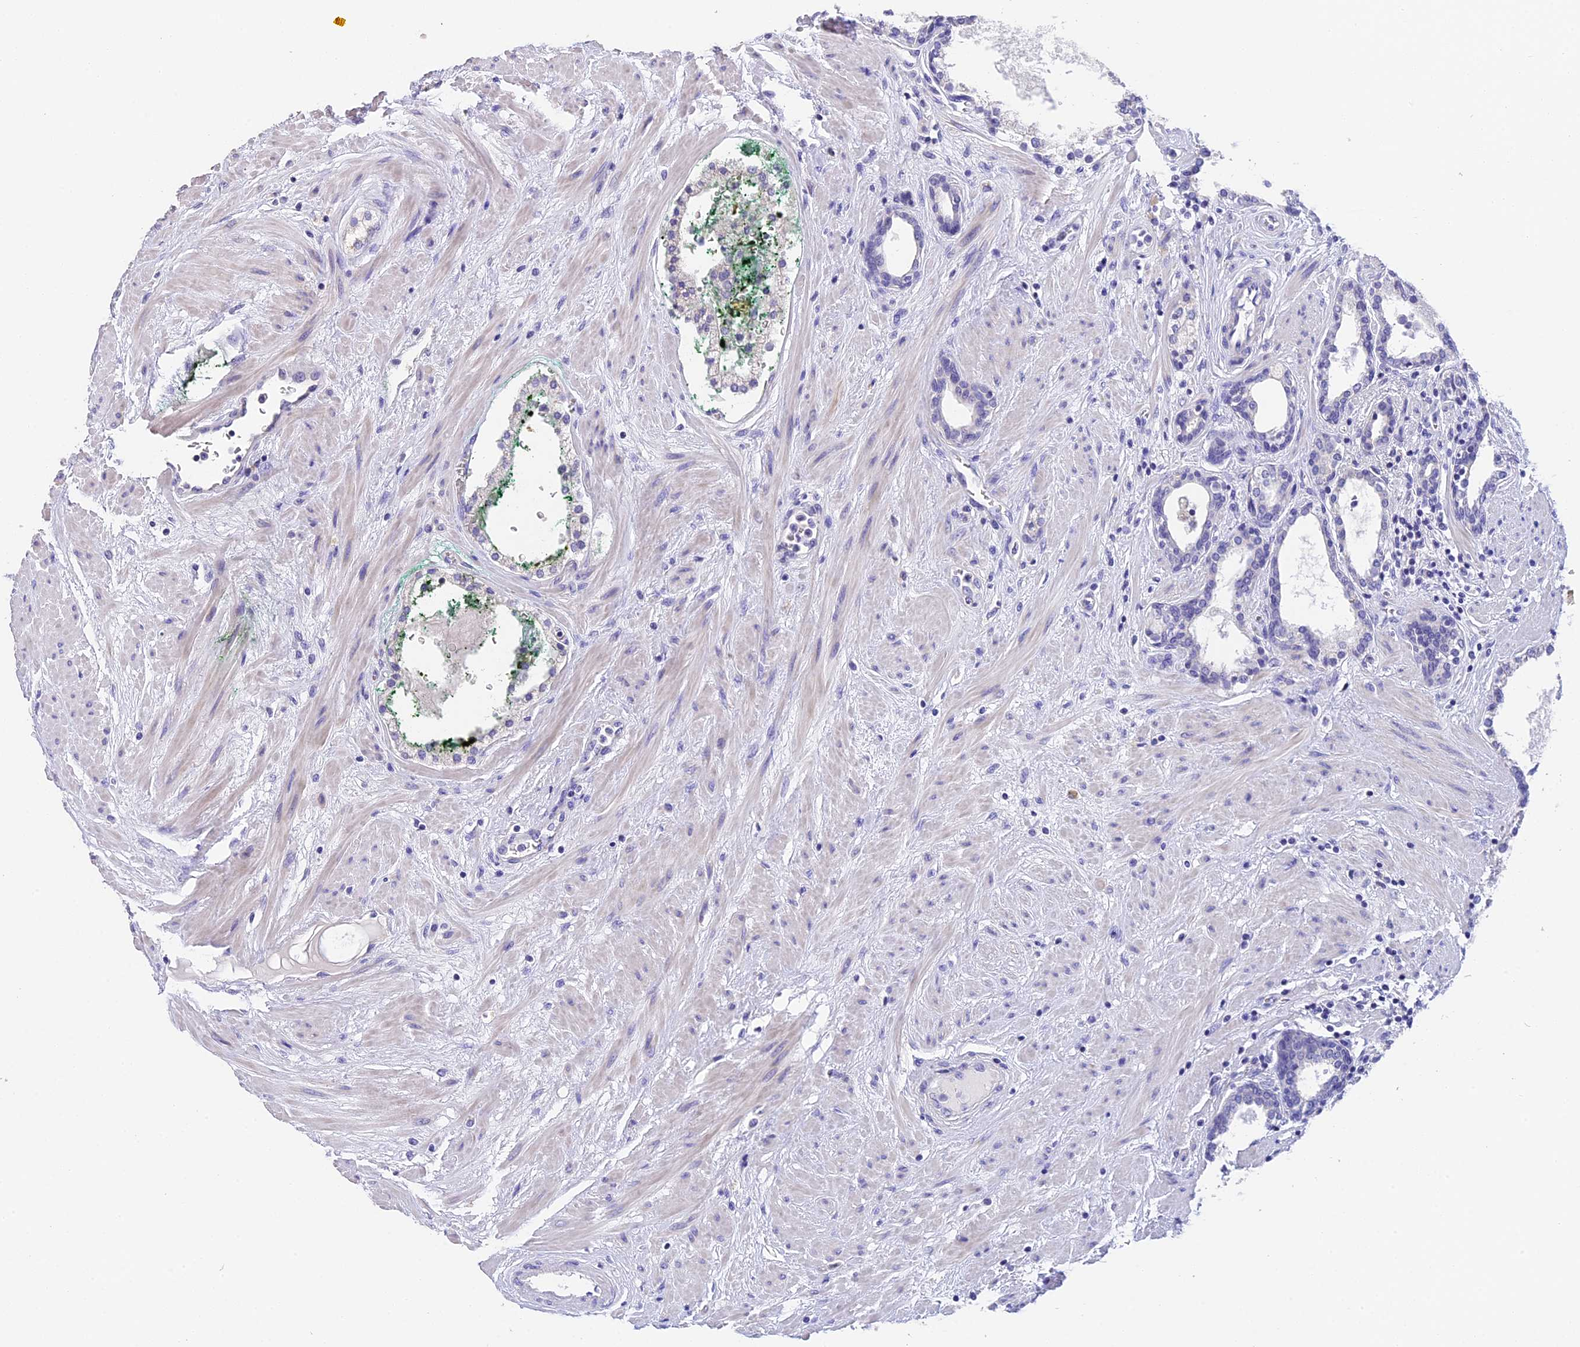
{"staining": {"intensity": "negative", "quantity": "none", "location": "none"}, "tissue": "prostate cancer", "cell_type": "Tumor cells", "image_type": "cancer", "snomed": [{"axis": "morphology", "description": "Adenocarcinoma, High grade"}, {"axis": "topography", "description": "Prostate"}], "caption": "High magnification brightfield microscopy of prostate cancer (adenocarcinoma (high-grade)) stained with DAB (brown) and counterstained with hematoxylin (blue): tumor cells show no significant positivity.", "gene": "TNNC2", "patient": {"sex": "male", "age": 58}}